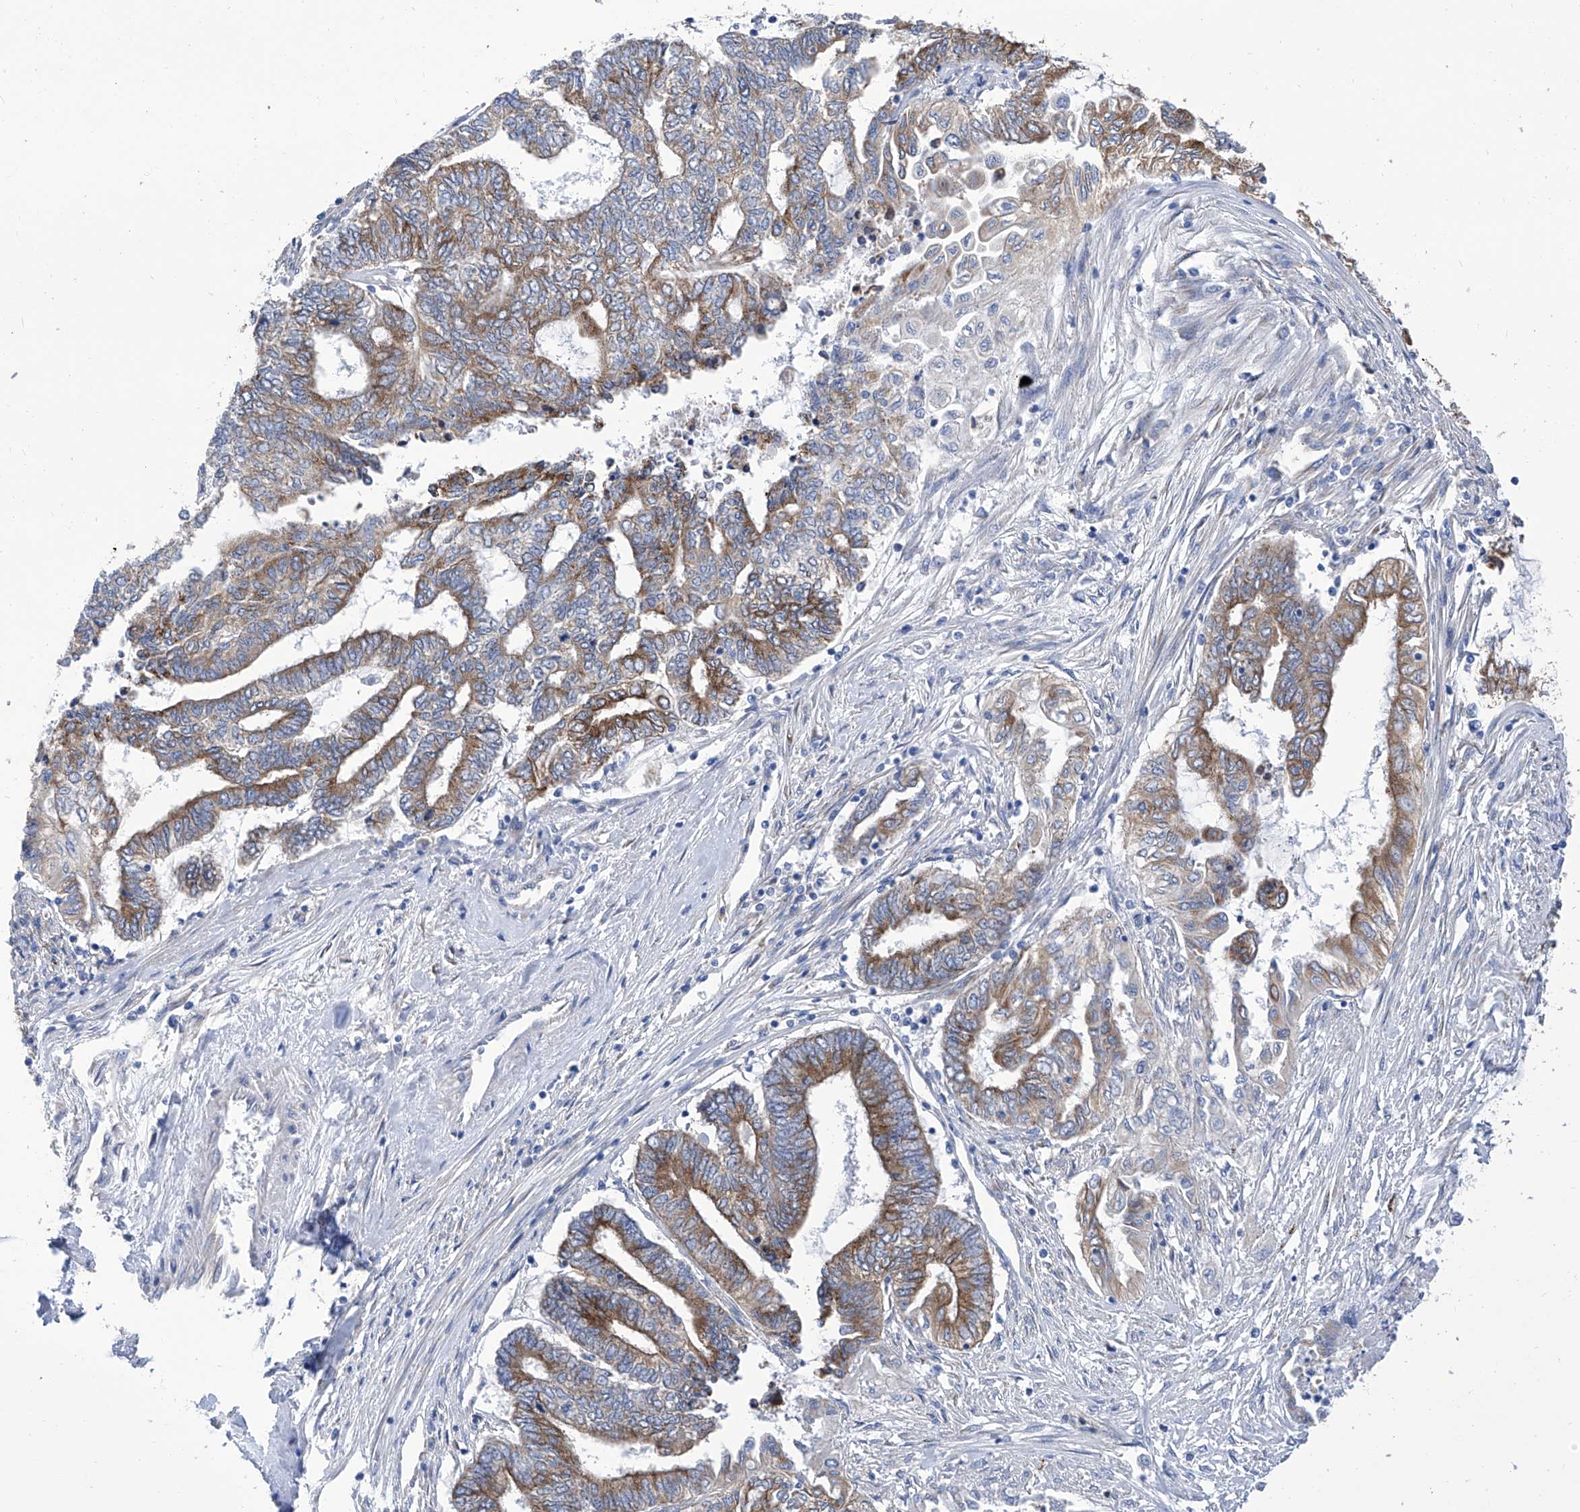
{"staining": {"intensity": "moderate", "quantity": ">75%", "location": "cytoplasmic/membranous"}, "tissue": "endometrial cancer", "cell_type": "Tumor cells", "image_type": "cancer", "snomed": [{"axis": "morphology", "description": "Adenocarcinoma, NOS"}, {"axis": "topography", "description": "Uterus"}, {"axis": "topography", "description": "Endometrium"}], "caption": "Endometrial adenocarcinoma tissue shows moderate cytoplasmic/membranous expression in approximately >75% of tumor cells", "gene": "TJAP1", "patient": {"sex": "female", "age": 70}}